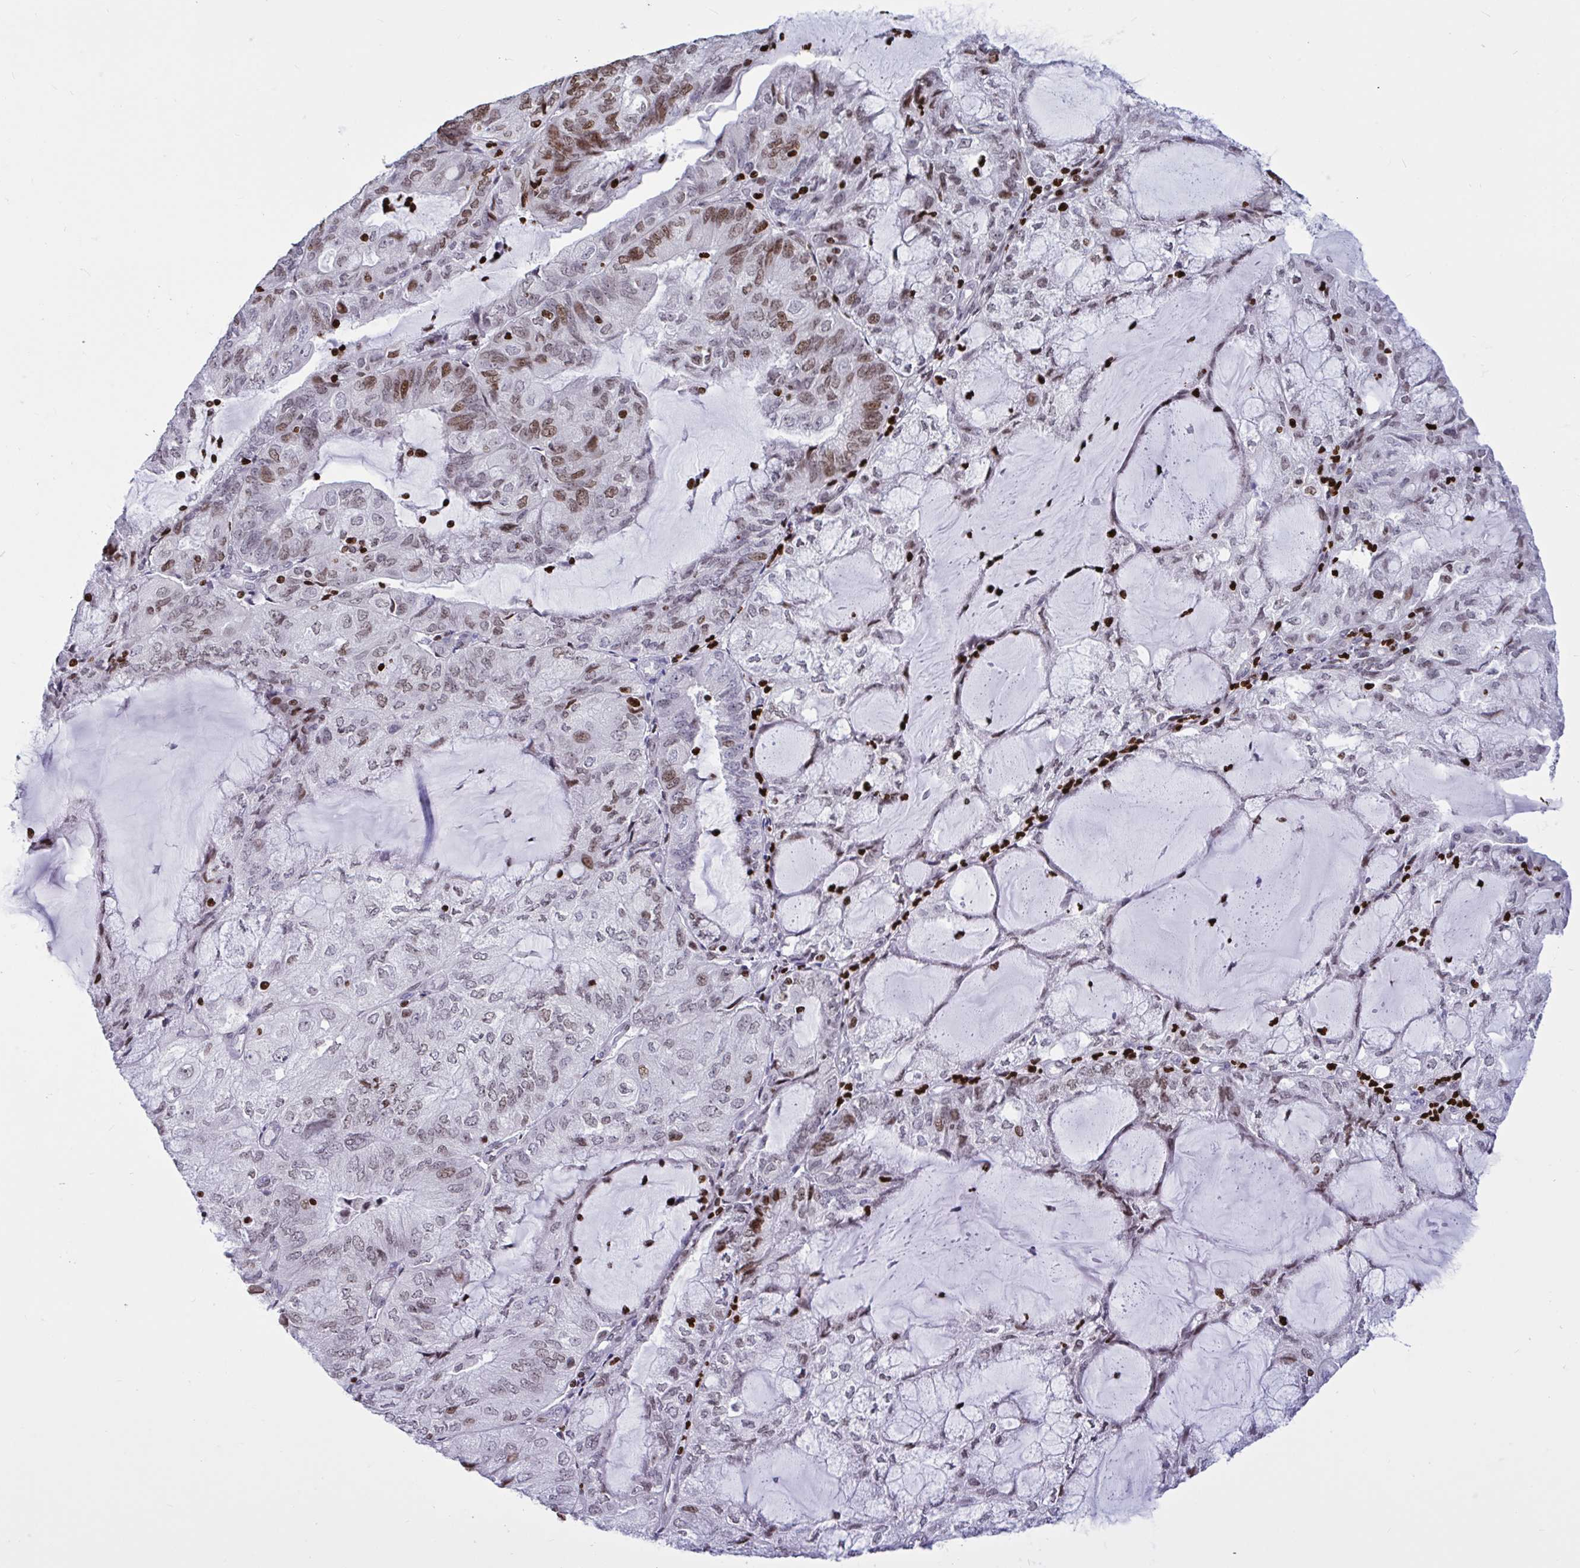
{"staining": {"intensity": "weak", "quantity": "<25%", "location": "nuclear"}, "tissue": "endometrial cancer", "cell_type": "Tumor cells", "image_type": "cancer", "snomed": [{"axis": "morphology", "description": "Adenocarcinoma, NOS"}, {"axis": "topography", "description": "Endometrium"}], "caption": "Immunohistochemistry (IHC) photomicrograph of human endometrial cancer stained for a protein (brown), which demonstrates no positivity in tumor cells.", "gene": "HMGB2", "patient": {"sex": "female", "age": 81}}